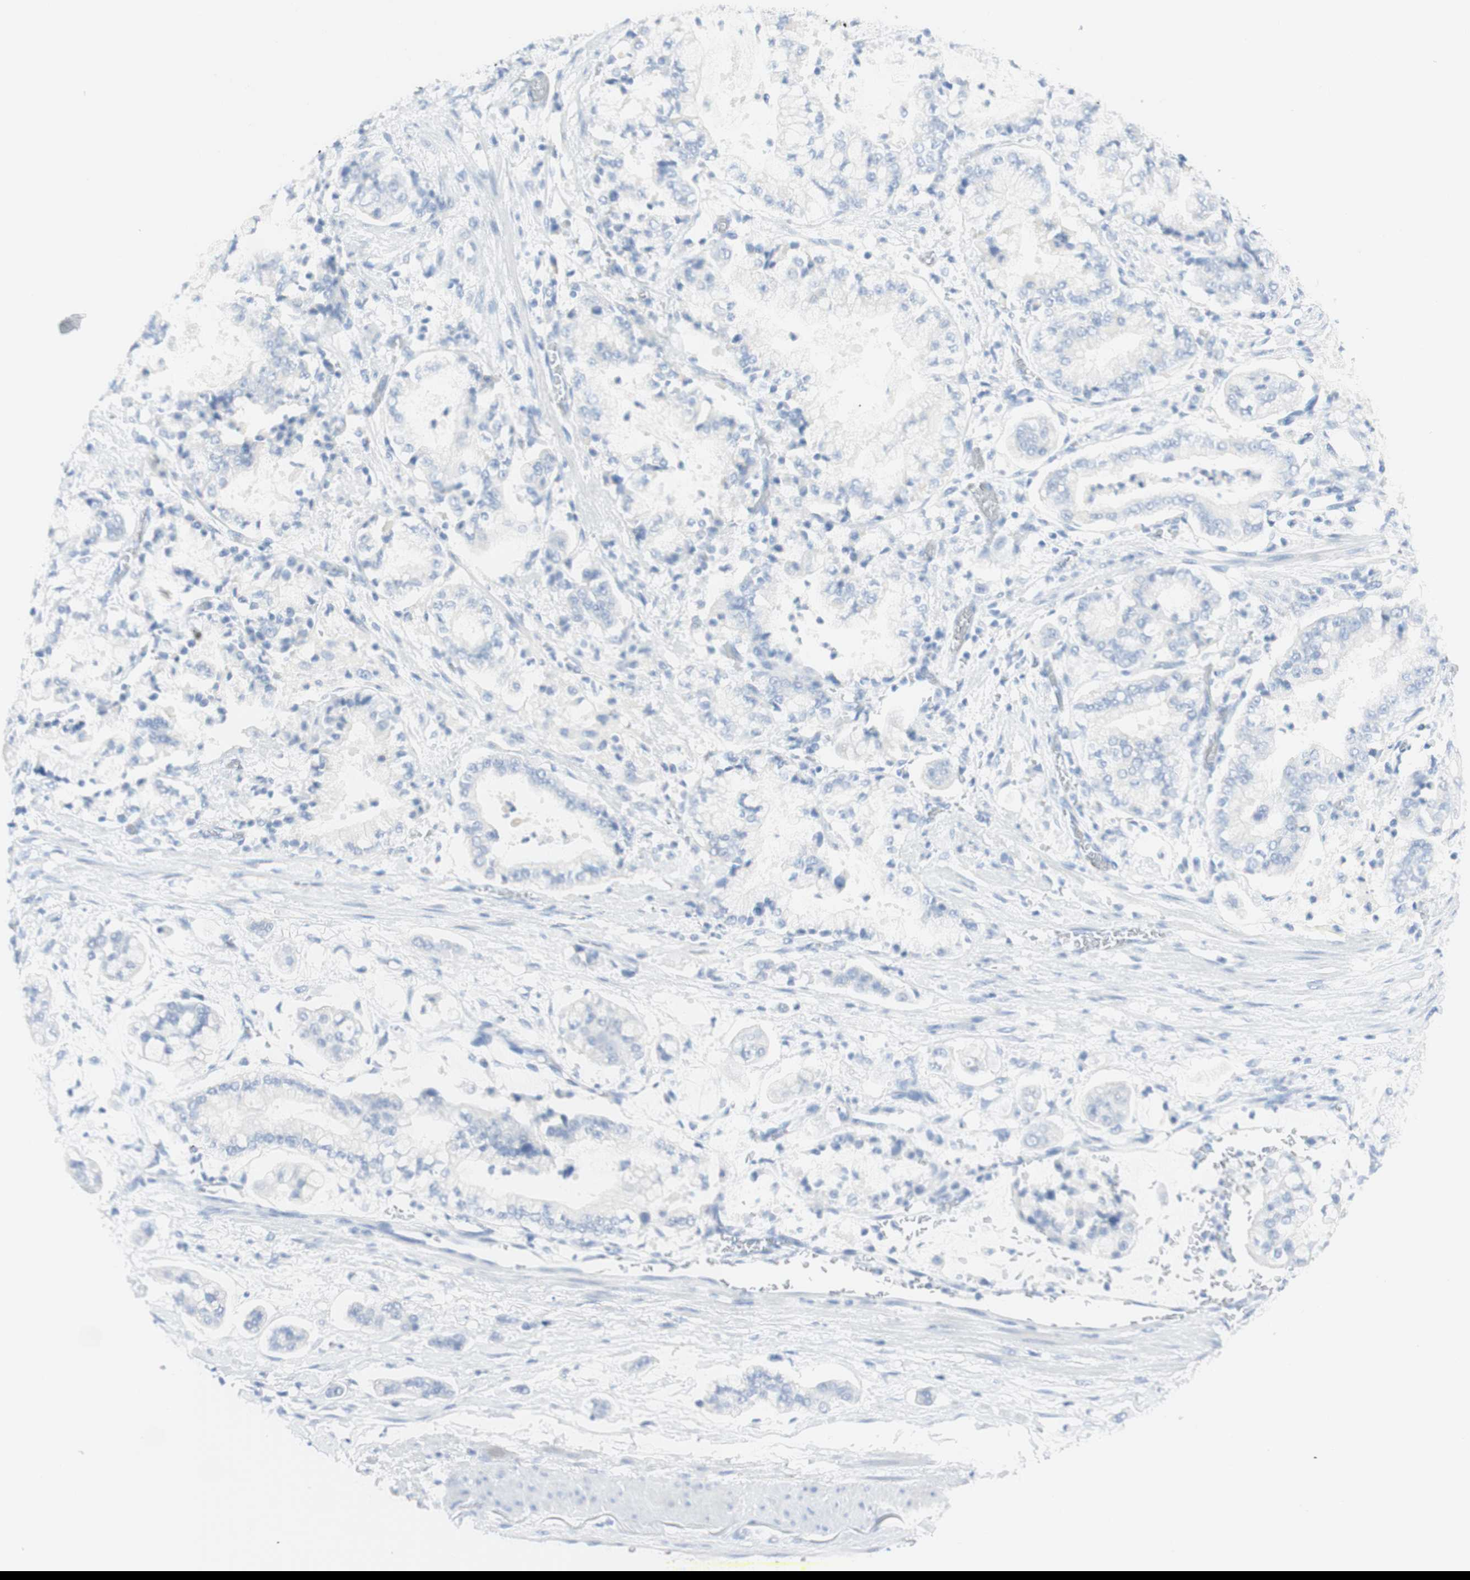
{"staining": {"intensity": "negative", "quantity": "none", "location": "none"}, "tissue": "stomach cancer", "cell_type": "Tumor cells", "image_type": "cancer", "snomed": [{"axis": "morphology", "description": "Adenocarcinoma, NOS"}, {"axis": "topography", "description": "Stomach"}], "caption": "DAB (3,3'-diaminobenzidine) immunohistochemical staining of stomach cancer (adenocarcinoma) demonstrates no significant positivity in tumor cells.", "gene": "TPO", "patient": {"sex": "male", "age": 76}}